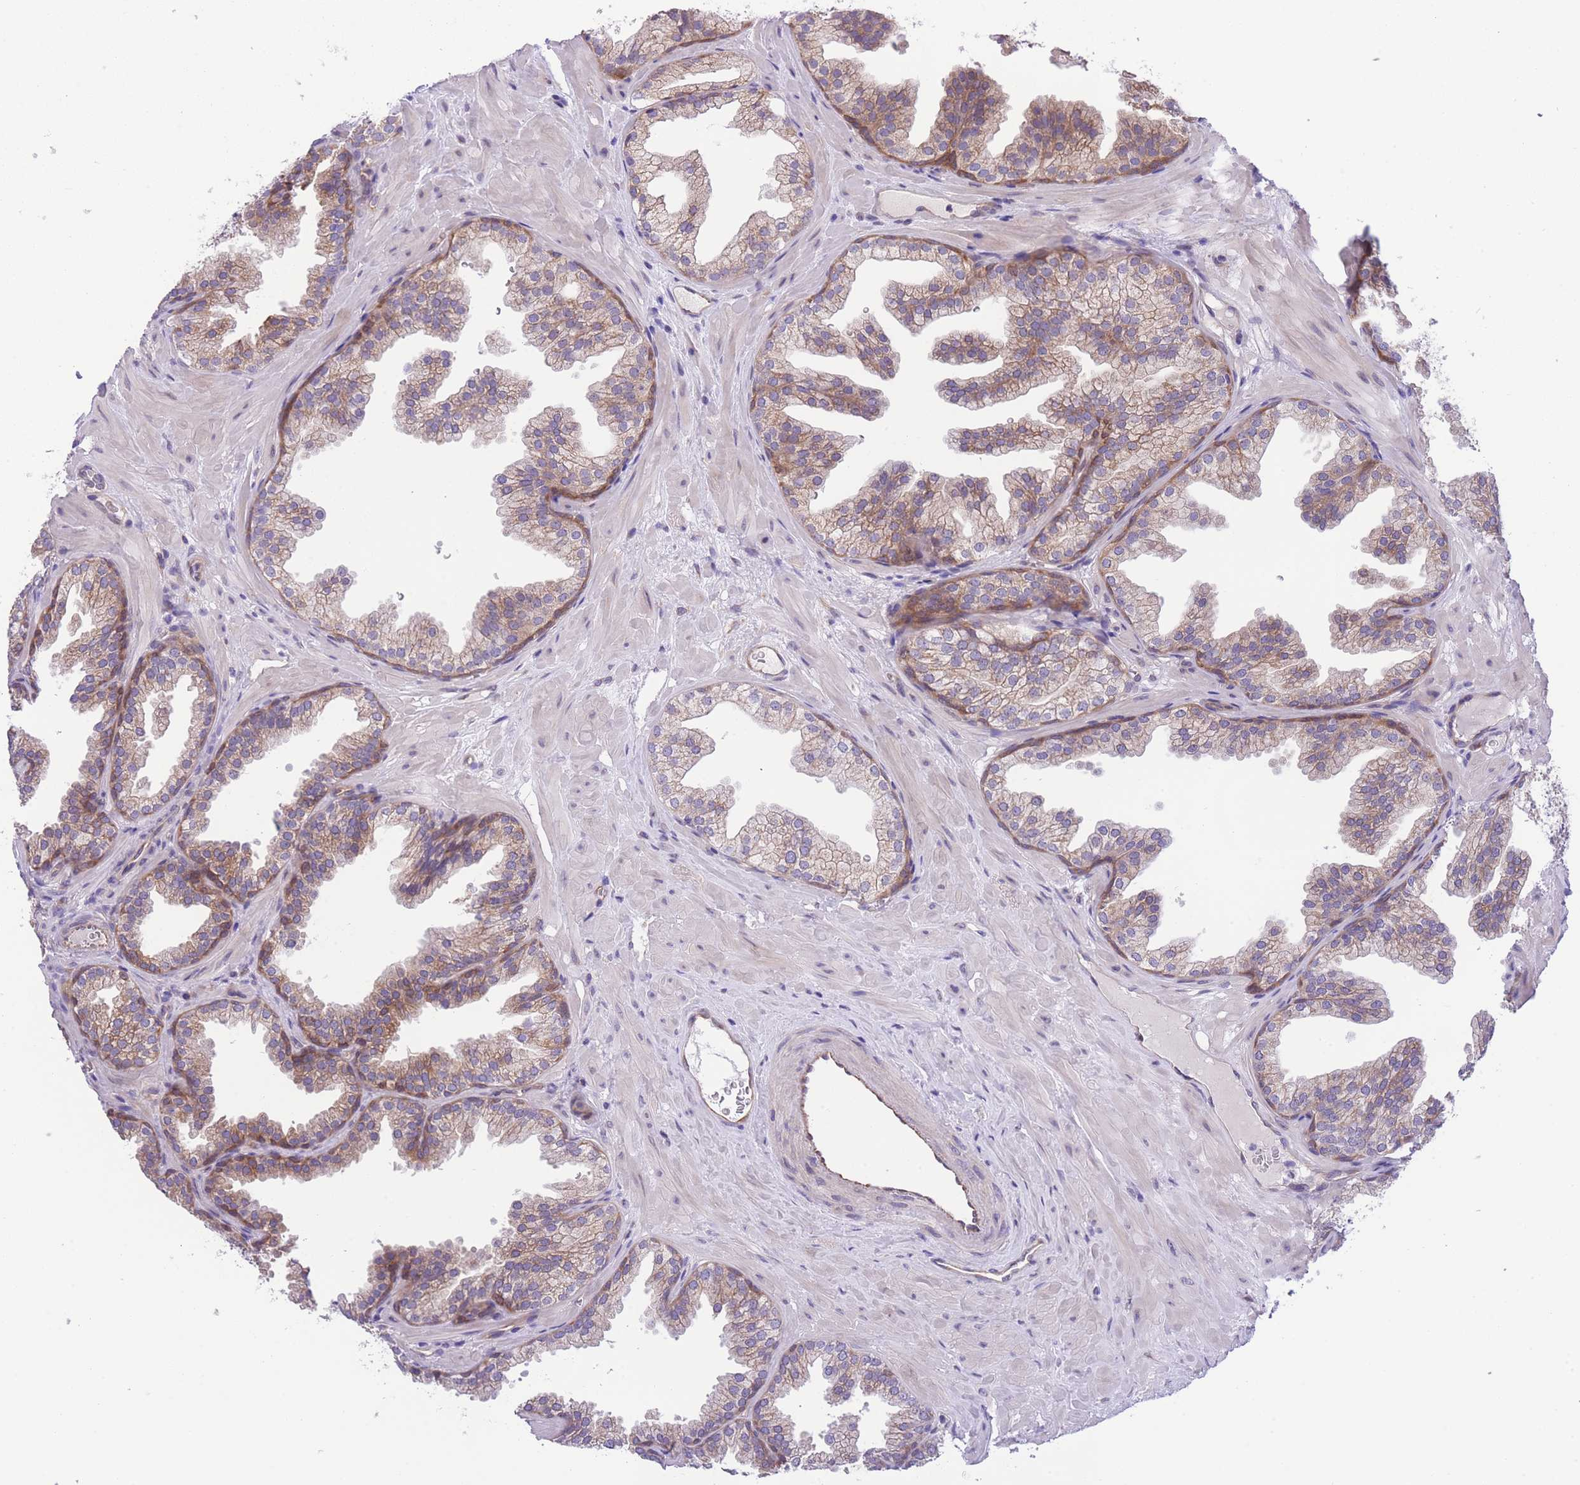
{"staining": {"intensity": "moderate", "quantity": "25%-75%", "location": "cytoplasmic/membranous"}, "tissue": "prostate", "cell_type": "Glandular cells", "image_type": "normal", "snomed": [{"axis": "morphology", "description": "Normal tissue, NOS"}, {"axis": "topography", "description": "Prostate"}], "caption": "The immunohistochemical stain shows moderate cytoplasmic/membranous positivity in glandular cells of normal prostate.", "gene": "WWOX", "patient": {"sex": "male", "age": 37}}